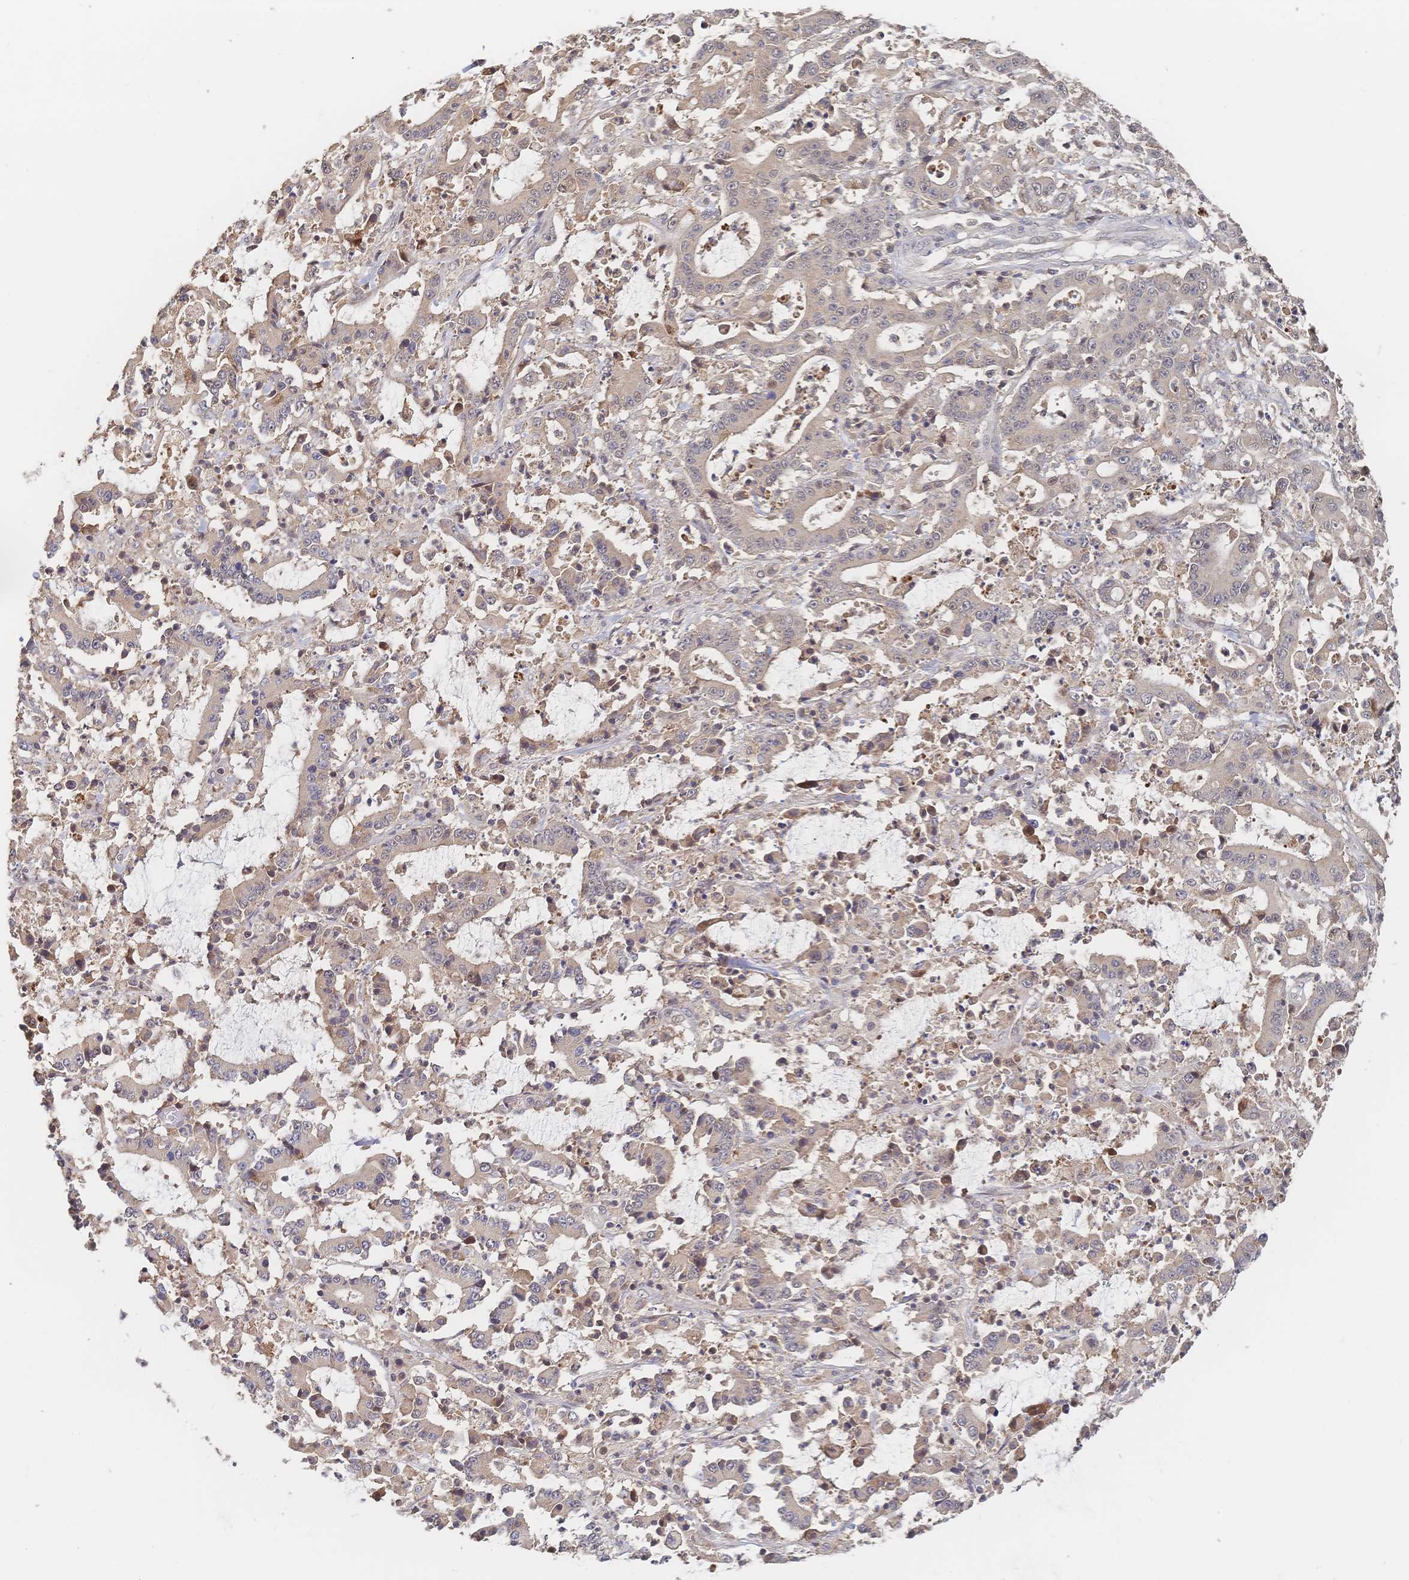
{"staining": {"intensity": "negative", "quantity": "none", "location": "none"}, "tissue": "stomach cancer", "cell_type": "Tumor cells", "image_type": "cancer", "snomed": [{"axis": "morphology", "description": "Adenocarcinoma, NOS"}, {"axis": "topography", "description": "Stomach, upper"}], "caption": "The histopathology image exhibits no staining of tumor cells in stomach adenocarcinoma.", "gene": "LRP5", "patient": {"sex": "male", "age": 68}}